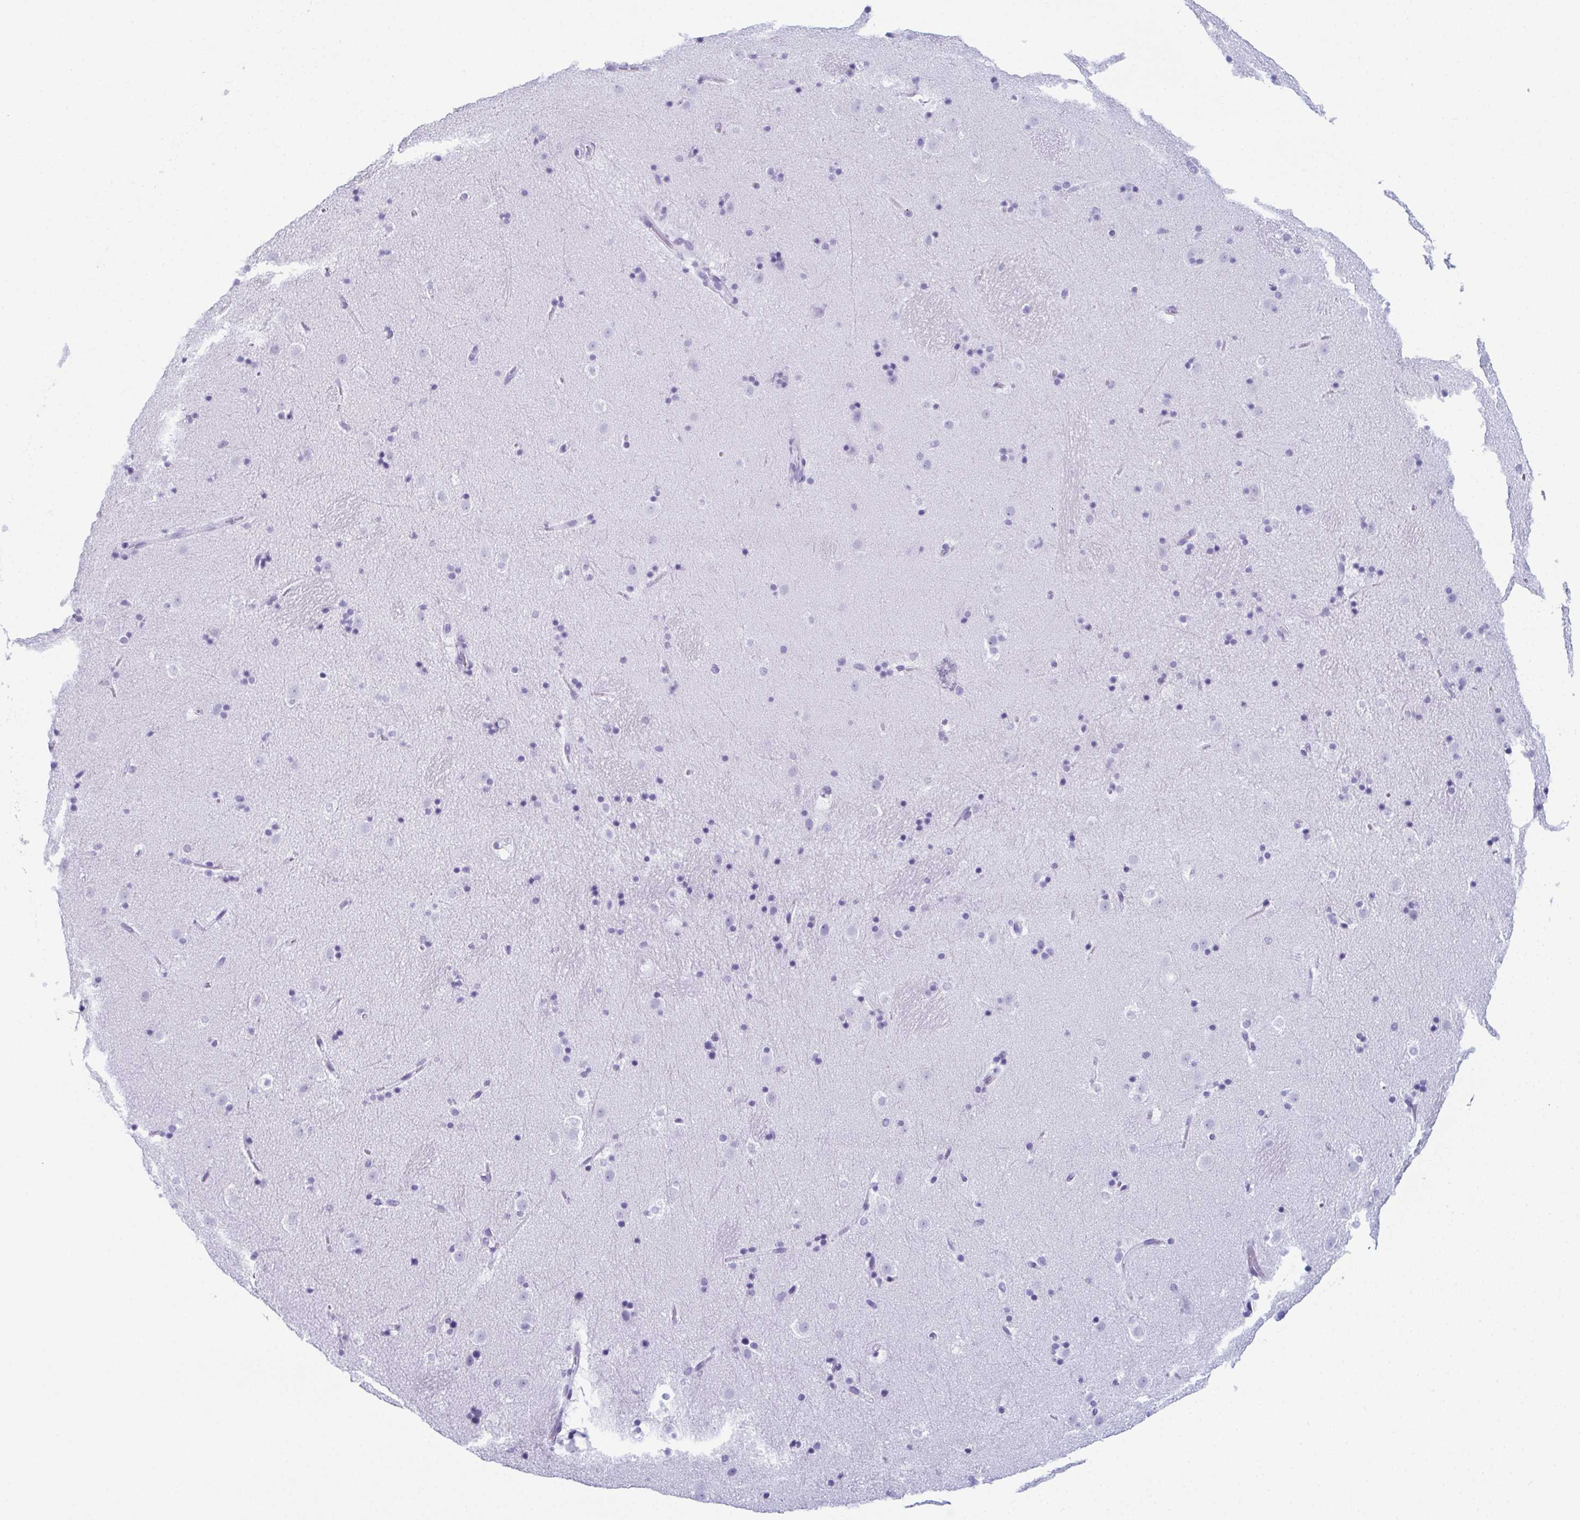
{"staining": {"intensity": "negative", "quantity": "none", "location": "none"}, "tissue": "caudate", "cell_type": "Glial cells", "image_type": "normal", "snomed": [{"axis": "morphology", "description": "Normal tissue, NOS"}, {"axis": "topography", "description": "Lateral ventricle wall"}], "caption": "The immunohistochemistry (IHC) photomicrograph has no significant positivity in glial cells of caudate.", "gene": "ENKUR", "patient": {"sex": "male", "age": 37}}